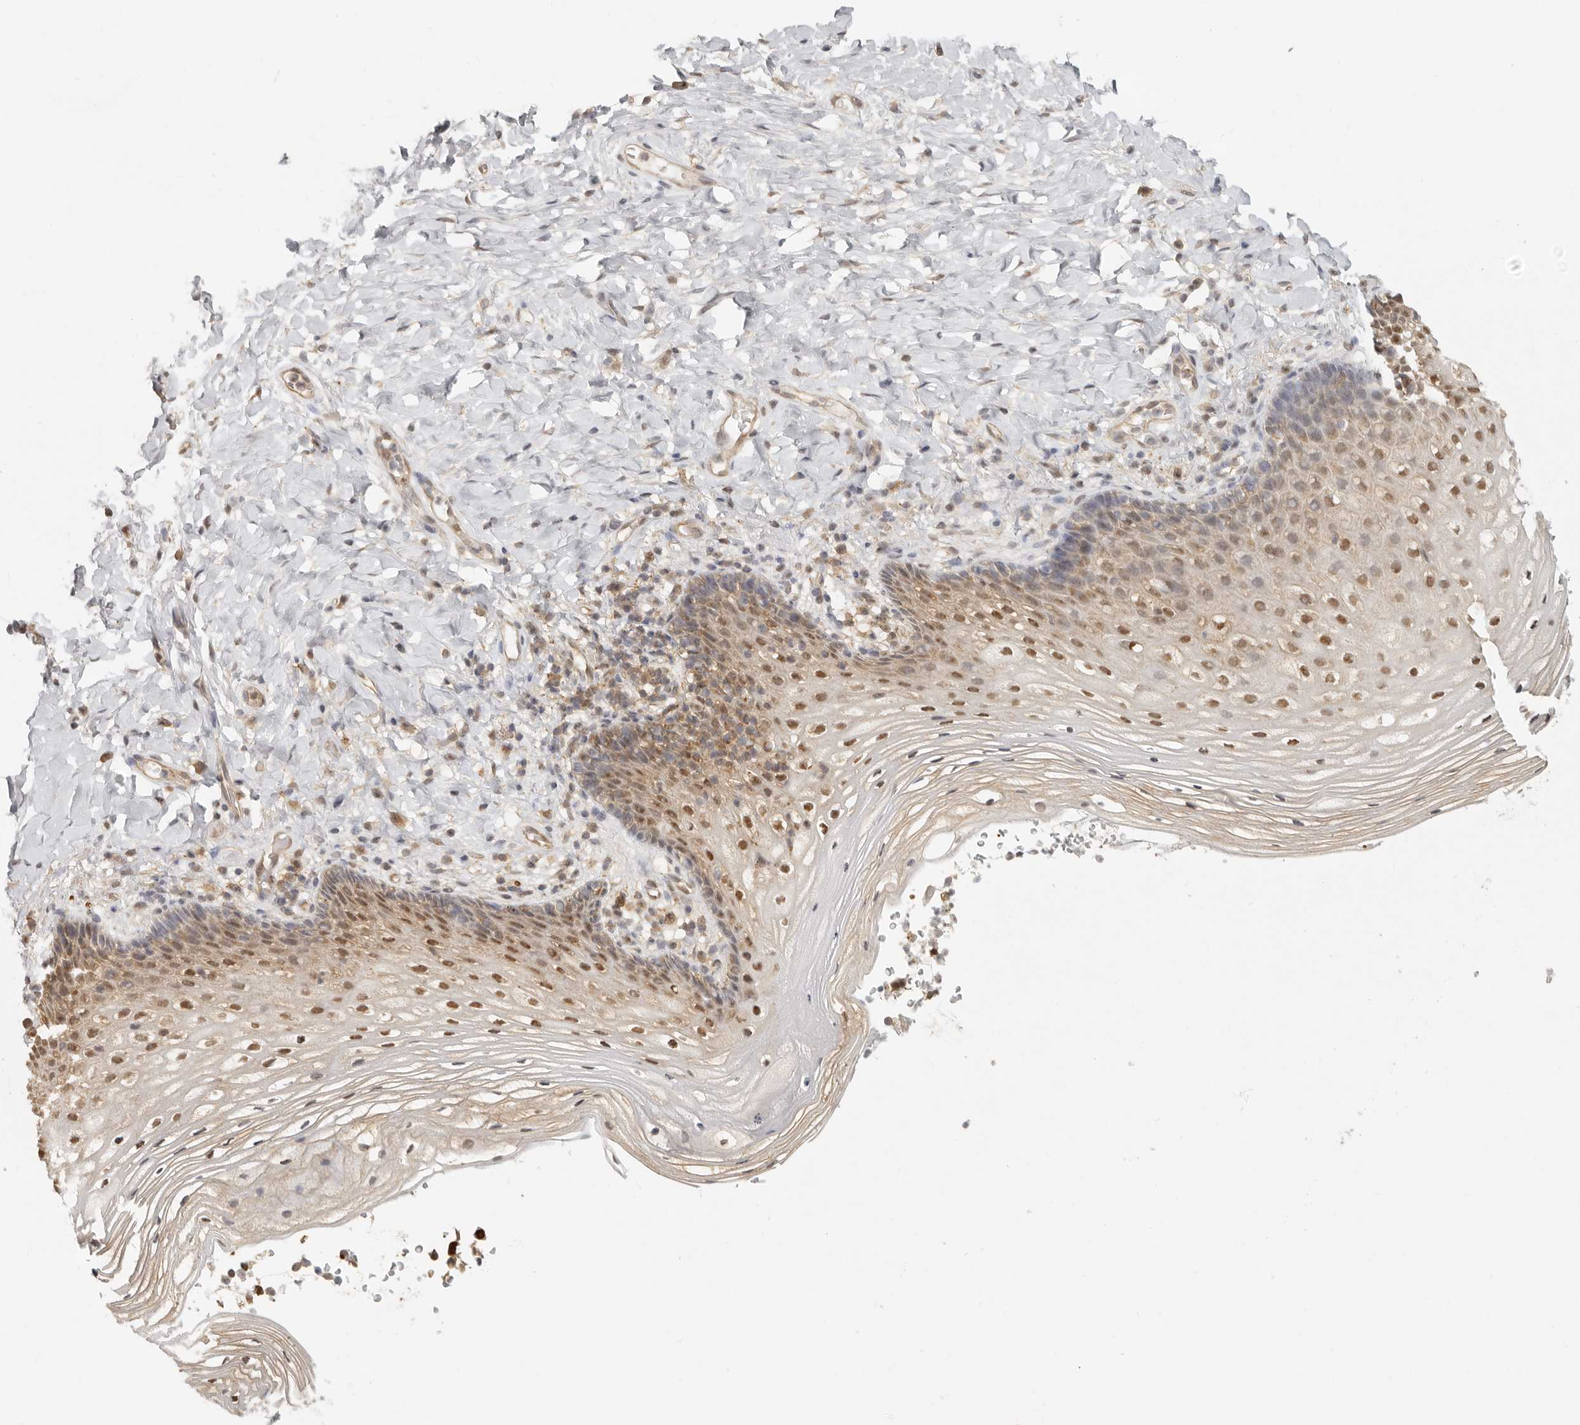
{"staining": {"intensity": "moderate", "quantity": ">75%", "location": "nuclear"}, "tissue": "vagina", "cell_type": "Squamous epithelial cells", "image_type": "normal", "snomed": [{"axis": "morphology", "description": "Normal tissue, NOS"}, {"axis": "topography", "description": "Vagina"}], "caption": "Protein staining shows moderate nuclear positivity in approximately >75% of squamous epithelial cells in unremarkable vagina. The protein of interest is stained brown, and the nuclei are stained in blue (DAB IHC with brightfield microscopy, high magnification).", "gene": "PSMA5", "patient": {"sex": "female", "age": 60}}